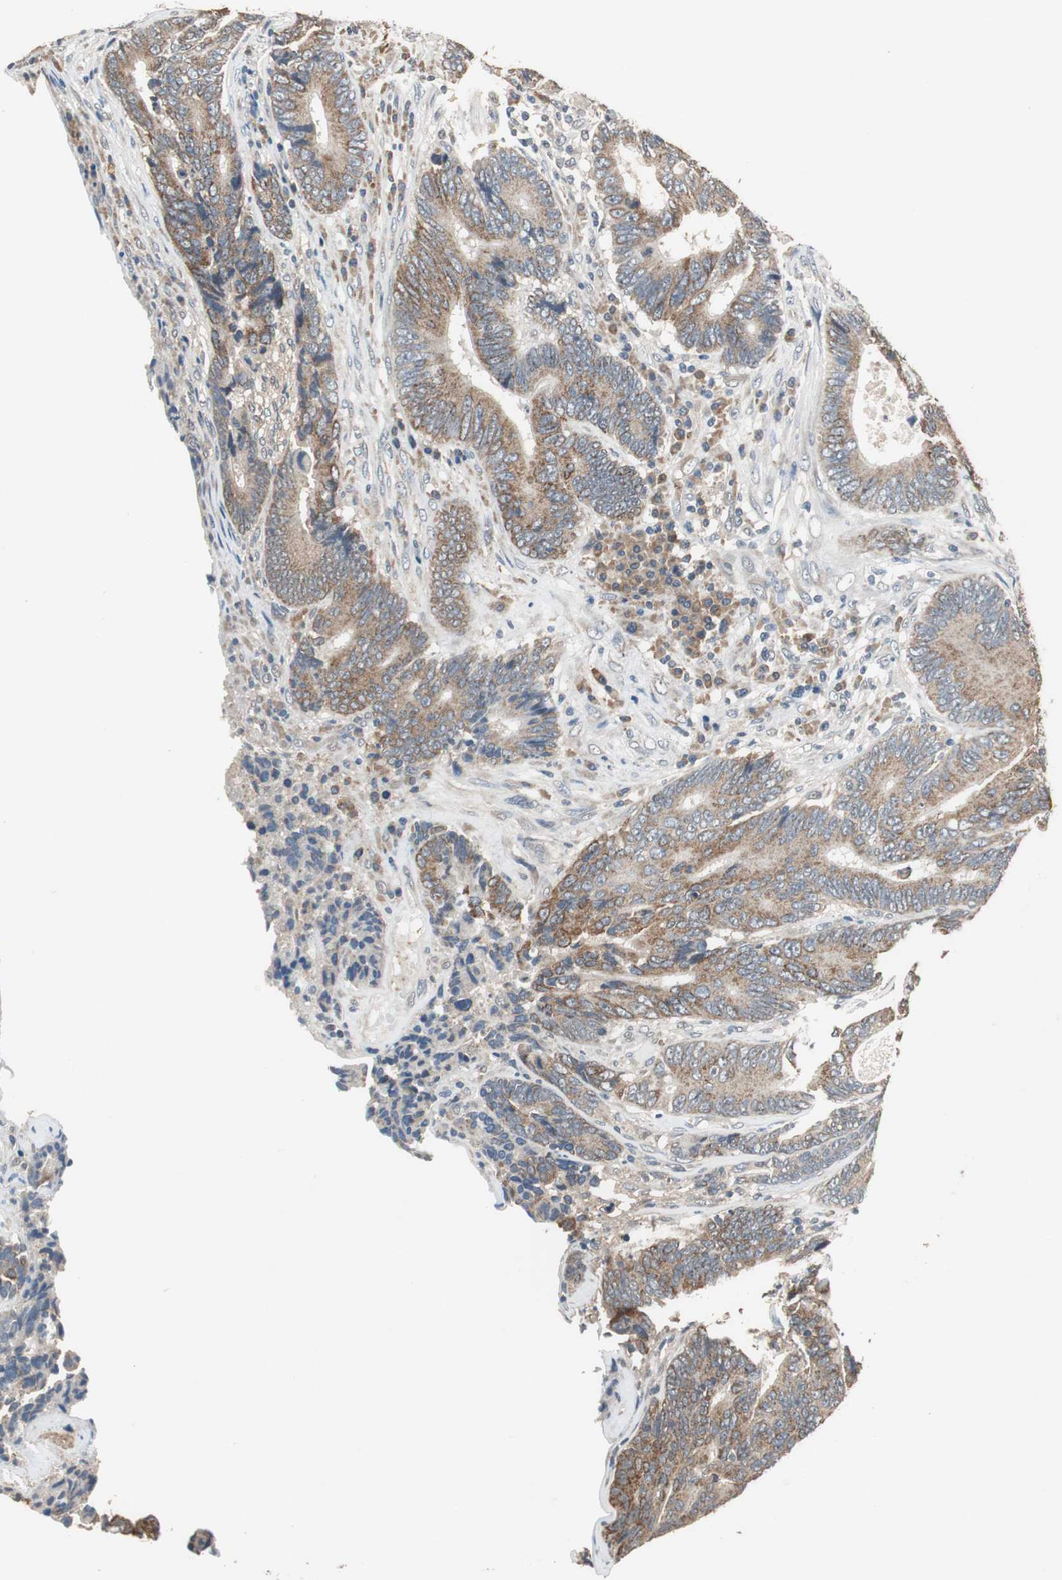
{"staining": {"intensity": "moderate", "quantity": ">75%", "location": "cytoplasmic/membranous"}, "tissue": "colorectal cancer", "cell_type": "Tumor cells", "image_type": "cancer", "snomed": [{"axis": "morphology", "description": "Adenocarcinoma, NOS"}, {"axis": "topography", "description": "Colon"}], "caption": "Immunohistochemical staining of colorectal adenocarcinoma reveals medium levels of moderate cytoplasmic/membranous protein positivity in about >75% of tumor cells.", "gene": "PI4KB", "patient": {"sex": "female", "age": 78}}